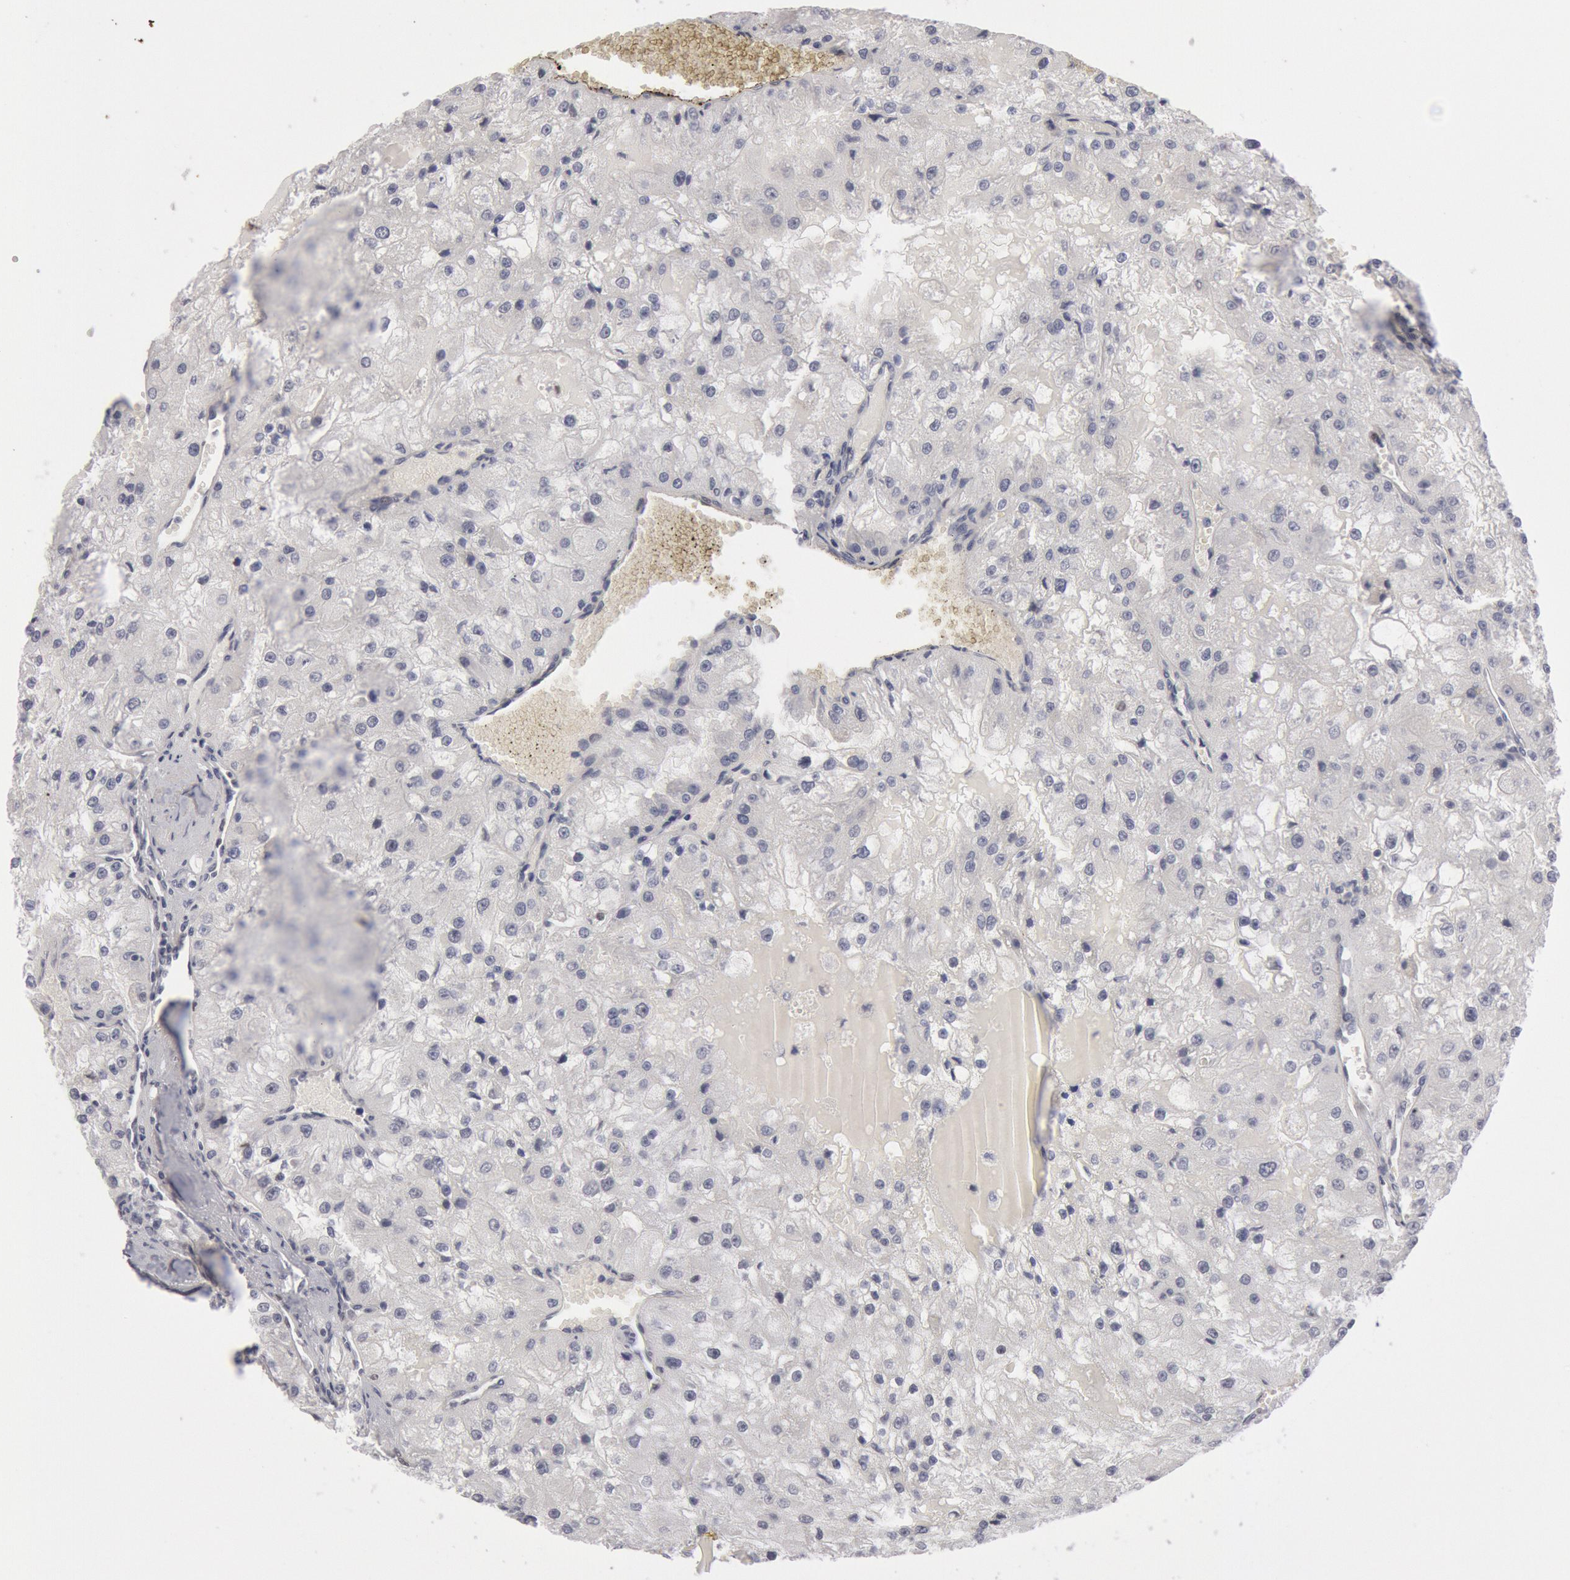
{"staining": {"intensity": "negative", "quantity": "none", "location": "none"}, "tissue": "renal cancer", "cell_type": "Tumor cells", "image_type": "cancer", "snomed": [{"axis": "morphology", "description": "Adenocarcinoma, NOS"}, {"axis": "topography", "description": "Kidney"}], "caption": "A high-resolution image shows immunohistochemistry (IHC) staining of renal adenocarcinoma, which displays no significant positivity in tumor cells.", "gene": "WDHD1", "patient": {"sex": "female", "age": 74}}